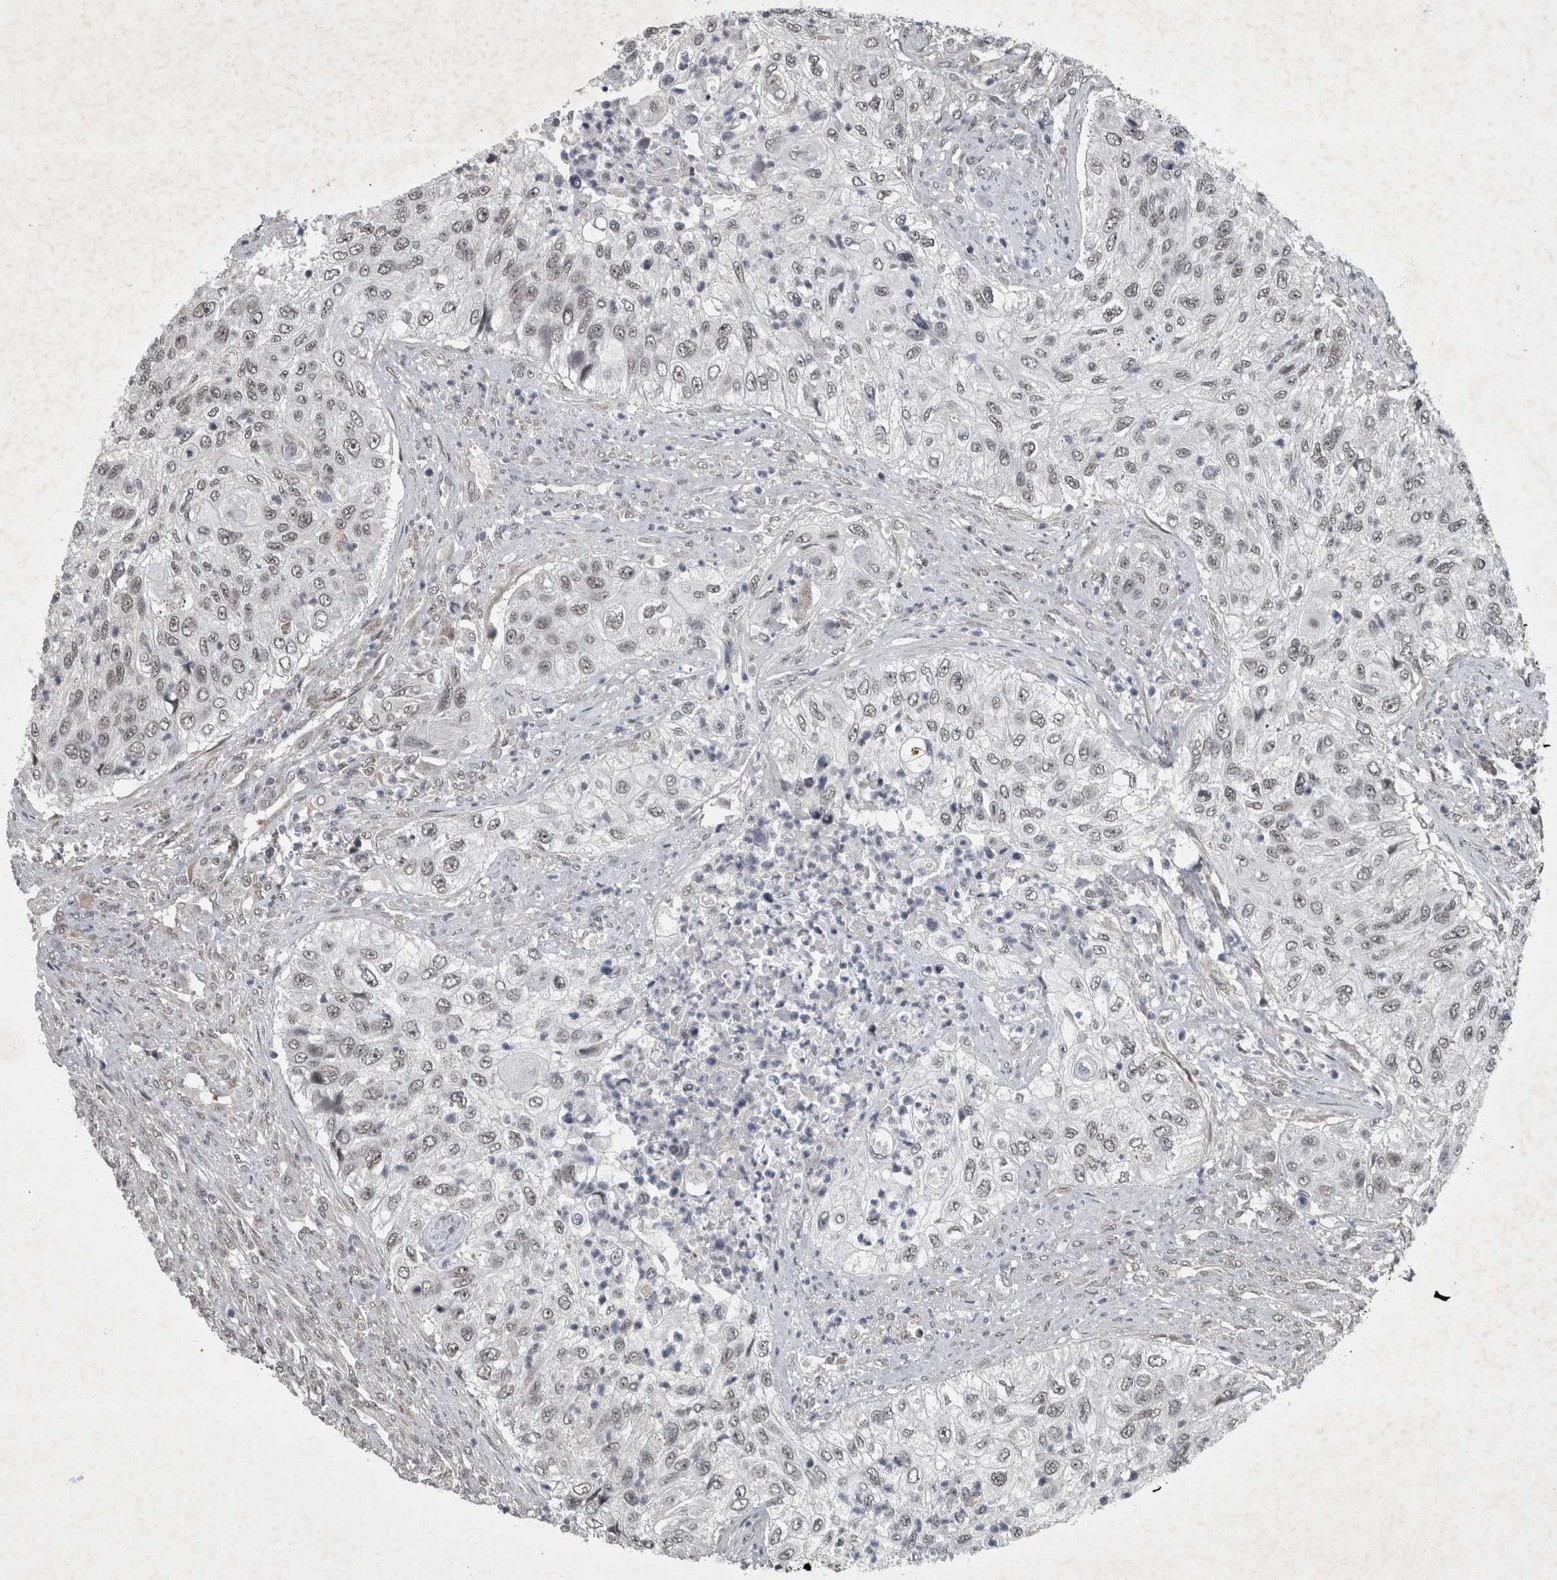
{"staining": {"intensity": "weak", "quantity": ">75%", "location": "nuclear"}, "tissue": "urothelial cancer", "cell_type": "Tumor cells", "image_type": "cancer", "snomed": [{"axis": "morphology", "description": "Urothelial carcinoma, High grade"}, {"axis": "topography", "description": "Urinary bladder"}], "caption": "Urothelial carcinoma (high-grade) stained for a protein exhibits weak nuclear positivity in tumor cells.", "gene": "WDR33", "patient": {"sex": "female", "age": 60}}